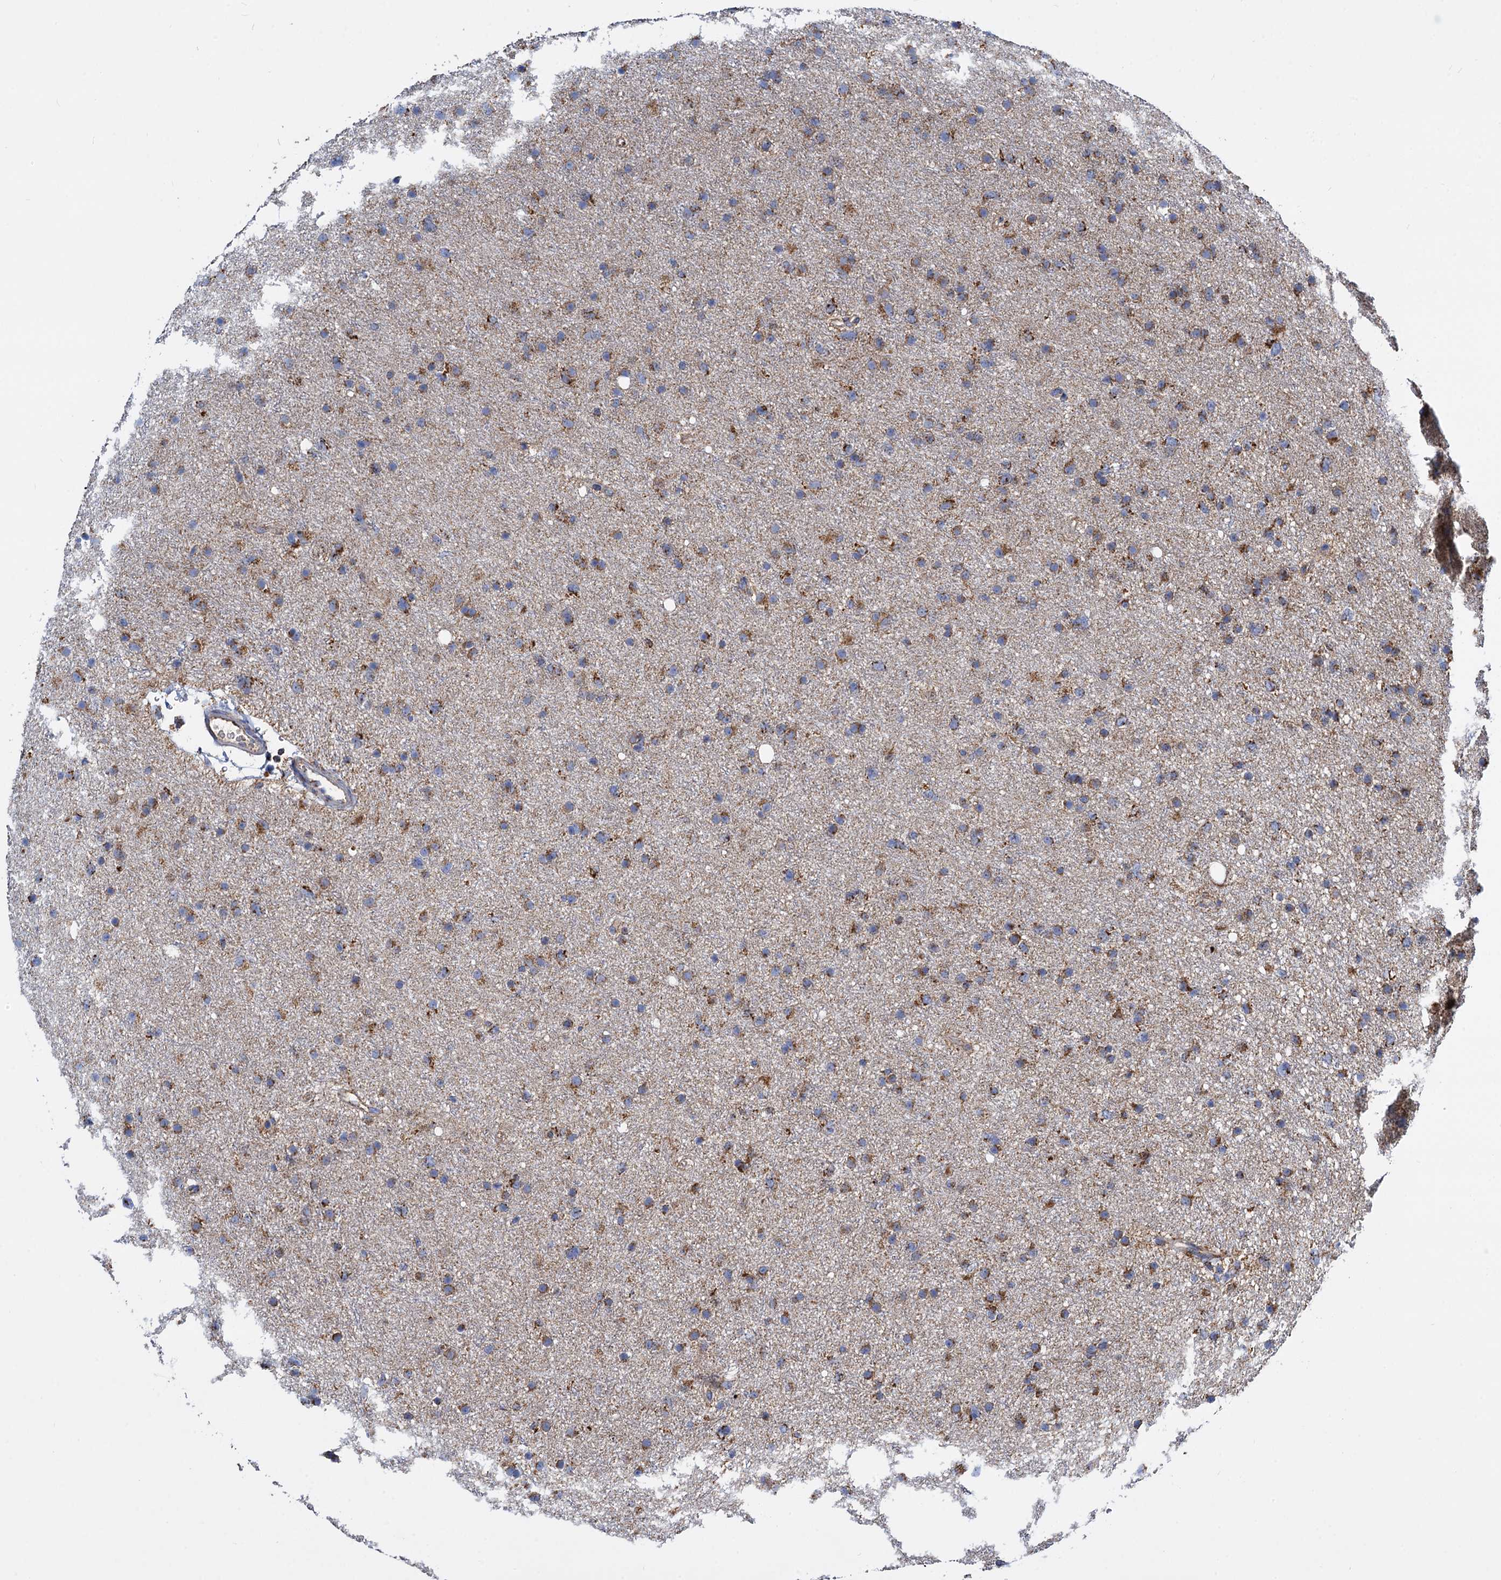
{"staining": {"intensity": "strong", "quantity": "25%-75%", "location": "cytoplasmic/membranous"}, "tissue": "glioma", "cell_type": "Tumor cells", "image_type": "cancer", "snomed": [{"axis": "morphology", "description": "Glioma, malignant, Low grade"}, {"axis": "topography", "description": "Cerebral cortex"}], "caption": "There is high levels of strong cytoplasmic/membranous staining in tumor cells of malignant glioma (low-grade), as demonstrated by immunohistochemical staining (brown color).", "gene": "TIMM10", "patient": {"sex": "female", "age": 39}}